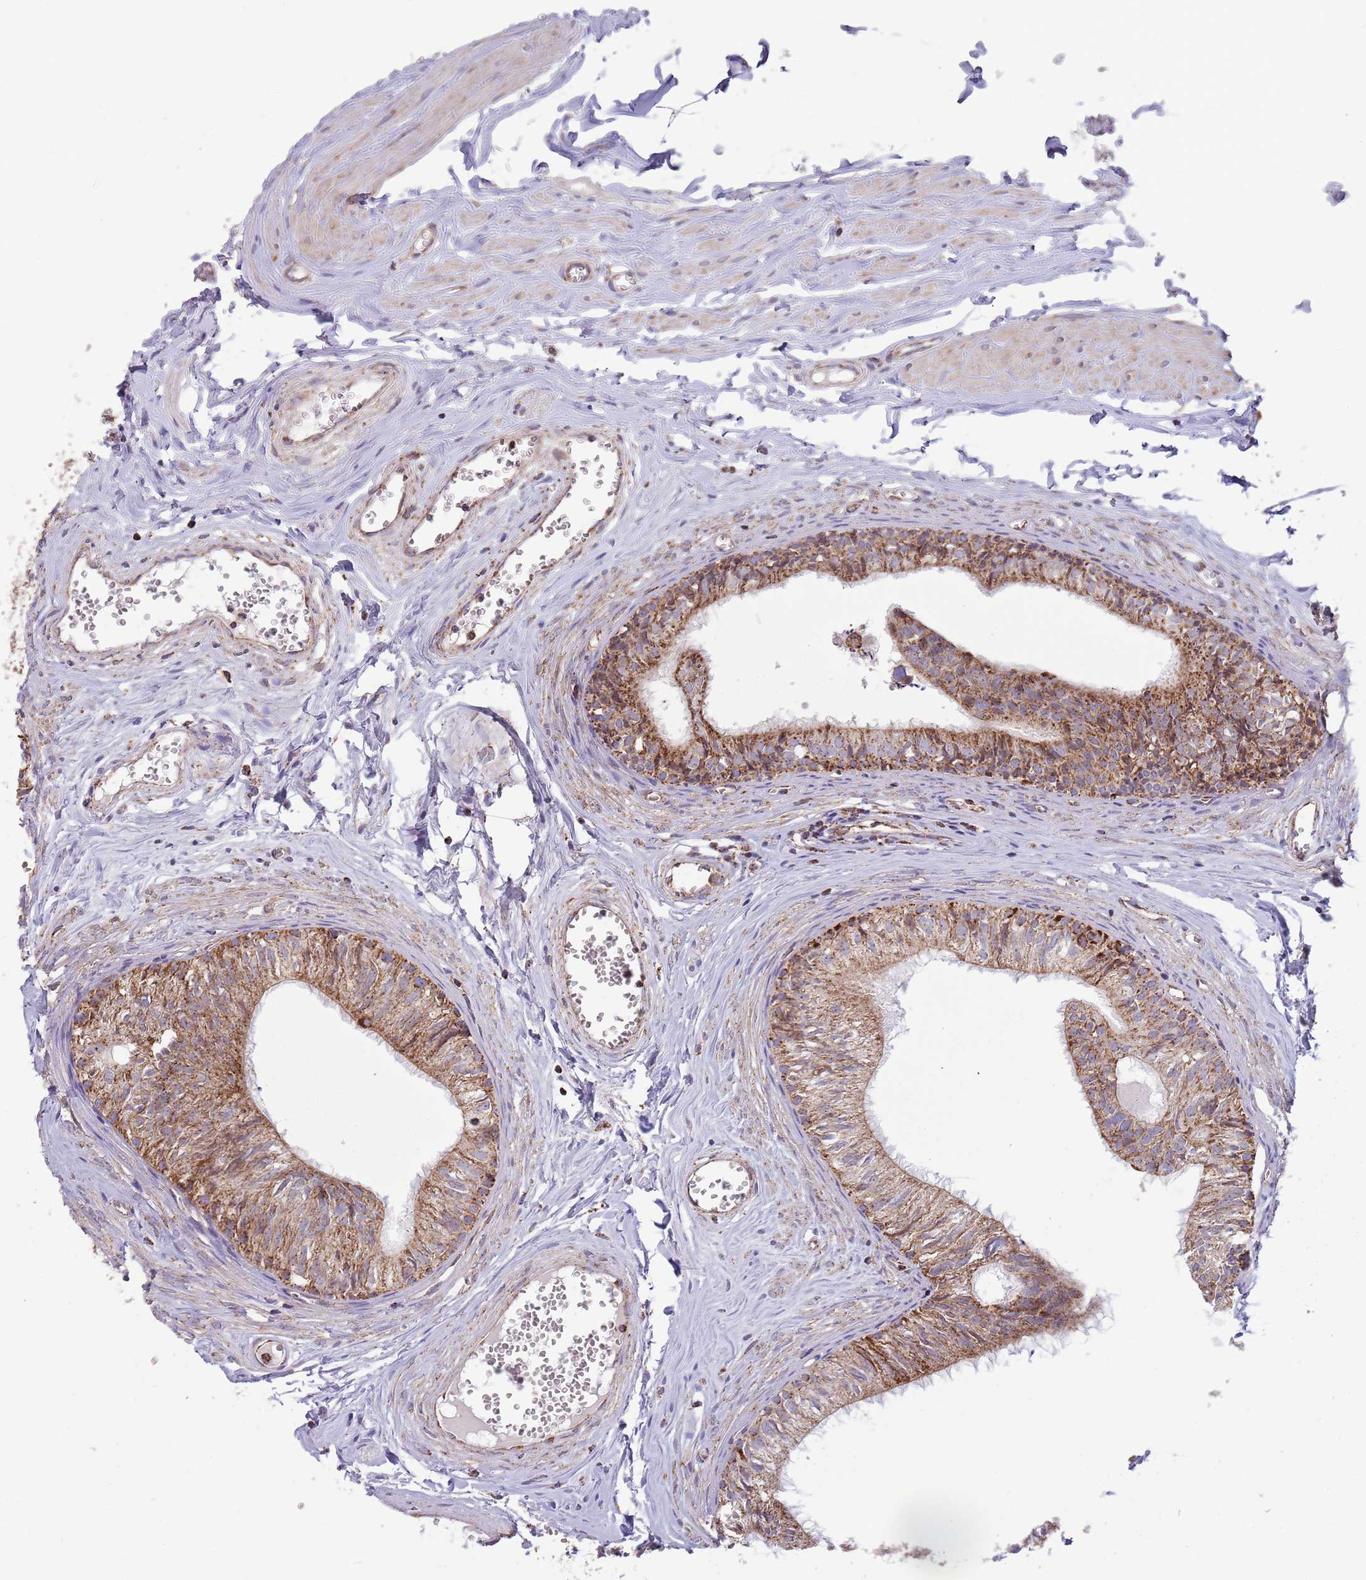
{"staining": {"intensity": "moderate", "quantity": ">75%", "location": "cytoplasmic/membranous"}, "tissue": "epididymis", "cell_type": "Glandular cells", "image_type": "normal", "snomed": [{"axis": "morphology", "description": "Normal tissue, NOS"}, {"axis": "topography", "description": "Epididymis"}], "caption": "IHC of benign human epididymis exhibits medium levels of moderate cytoplasmic/membranous positivity in about >75% of glandular cells. (DAB = brown stain, brightfield microscopy at high magnification).", "gene": "VPS16", "patient": {"sex": "male", "age": 36}}